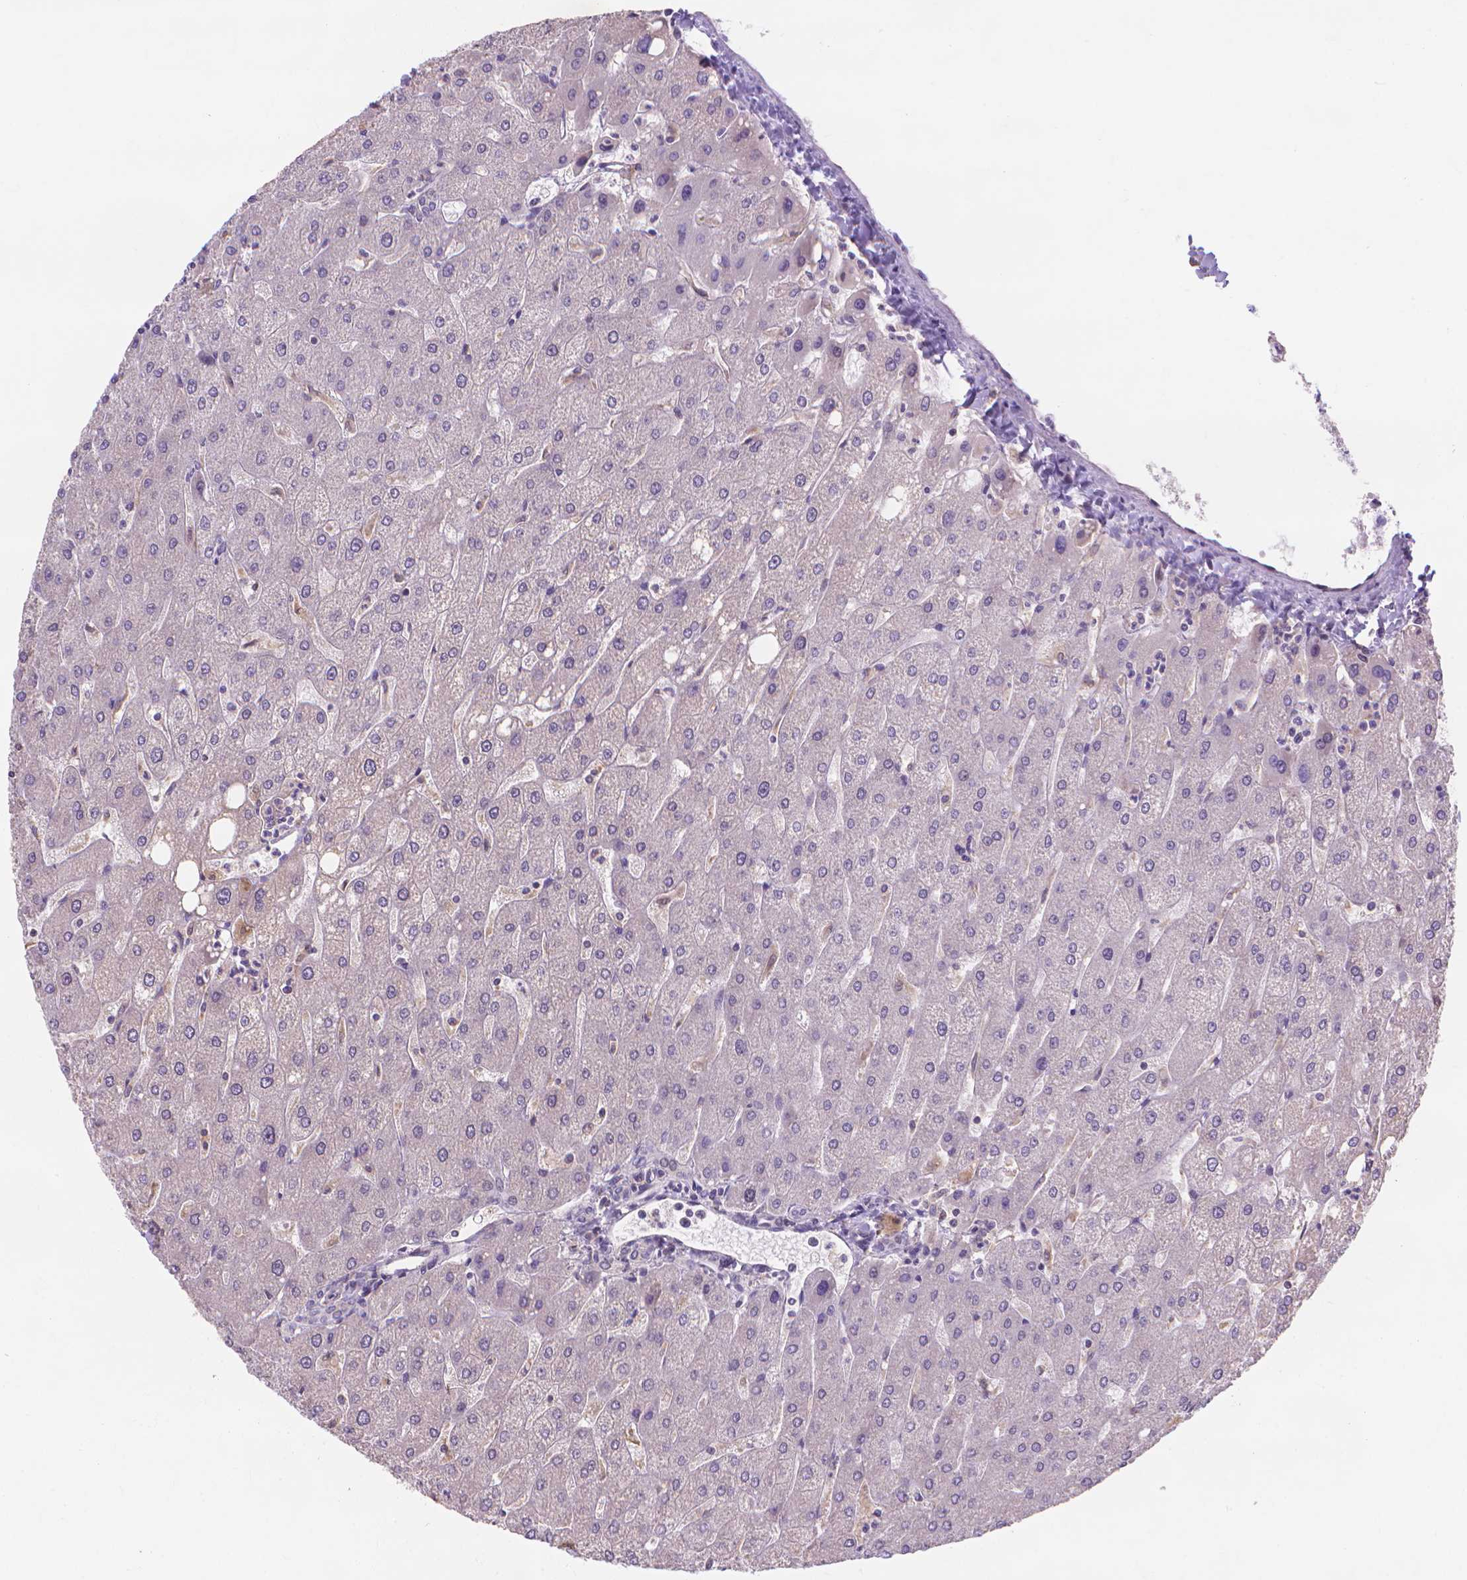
{"staining": {"intensity": "negative", "quantity": "none", "location": "none"}, "tissue": "liver", "cell_type": "Cholangiocytes", "image_type": "normal", "snomed": [{"axis": "morphology", "description": "Normal tissue, NOS"}, {"axis": "topography", "description": "Liver"}], "caption": "Immunohistochemistry micrograph of unremarkable liver: human liver stained with DAB reveals no significant protein positivity in cholangiocytes. (DAB (3,3'-diaminobenzidine) immunohistochemistry (IHC), high magnification).", "gene": "PRDM13", "patient": {"sex": "male", "age": 67}}